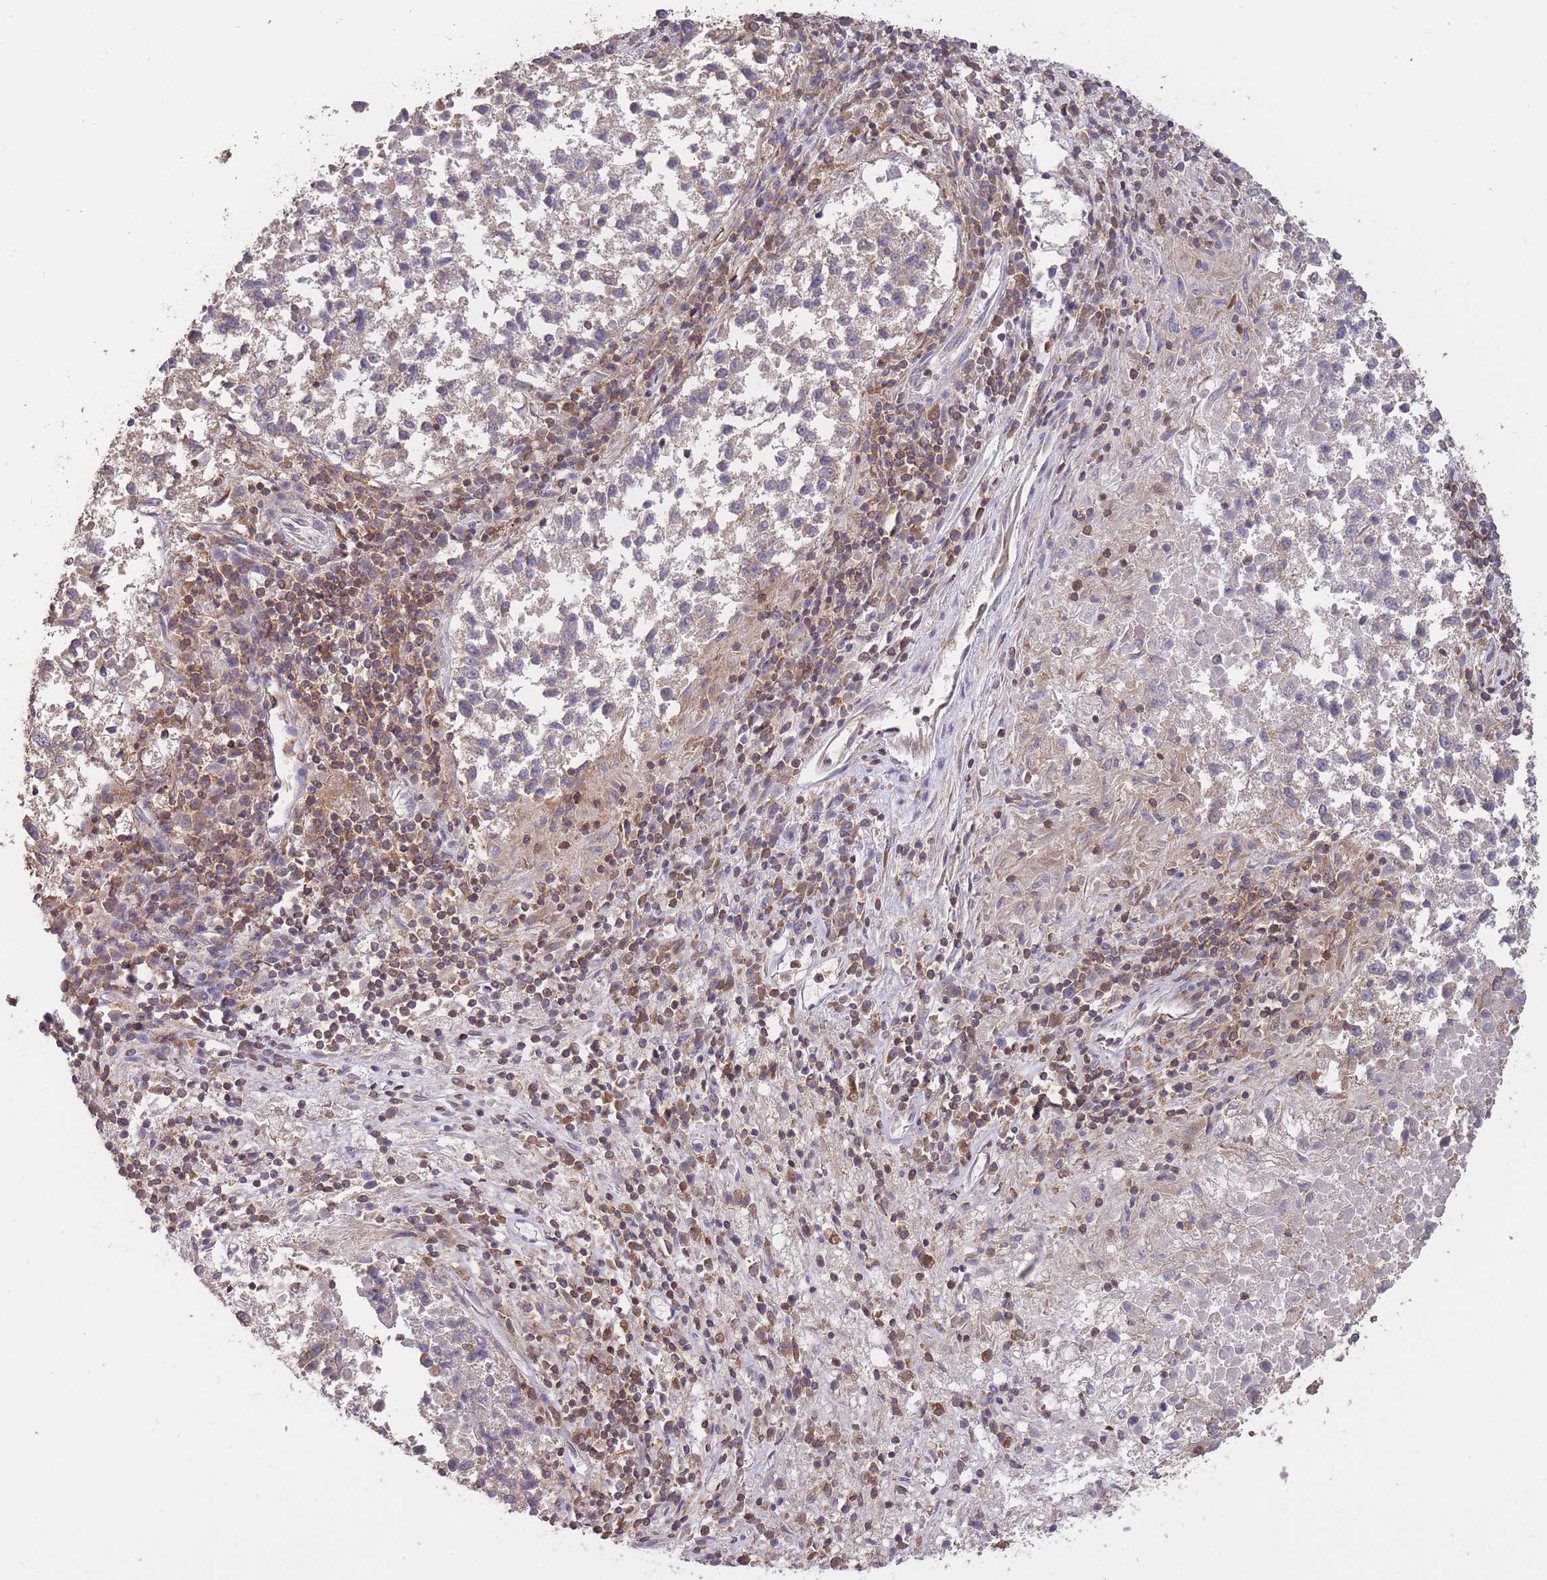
{"staining": {"intensity": "weak", "quantity": "<25%", "location": "cytoplasmic/membranous"}, "tissue": "lung cancer", "cell_type": "Tumor cells", "image_type": "cancer", "snomed": [{"axis": "morphology", "description": "Squamous cell carcinoma, NOS"}, {"axis": "topography", "description": "Lung"}], "caption": "A histopathology image of lung cancer (squamous cell carcinoma) stained for a protein exhibits no brown staining in tumor cells.", "gene": "GMIP", "patient": {"sex": "male", "age": 73}}